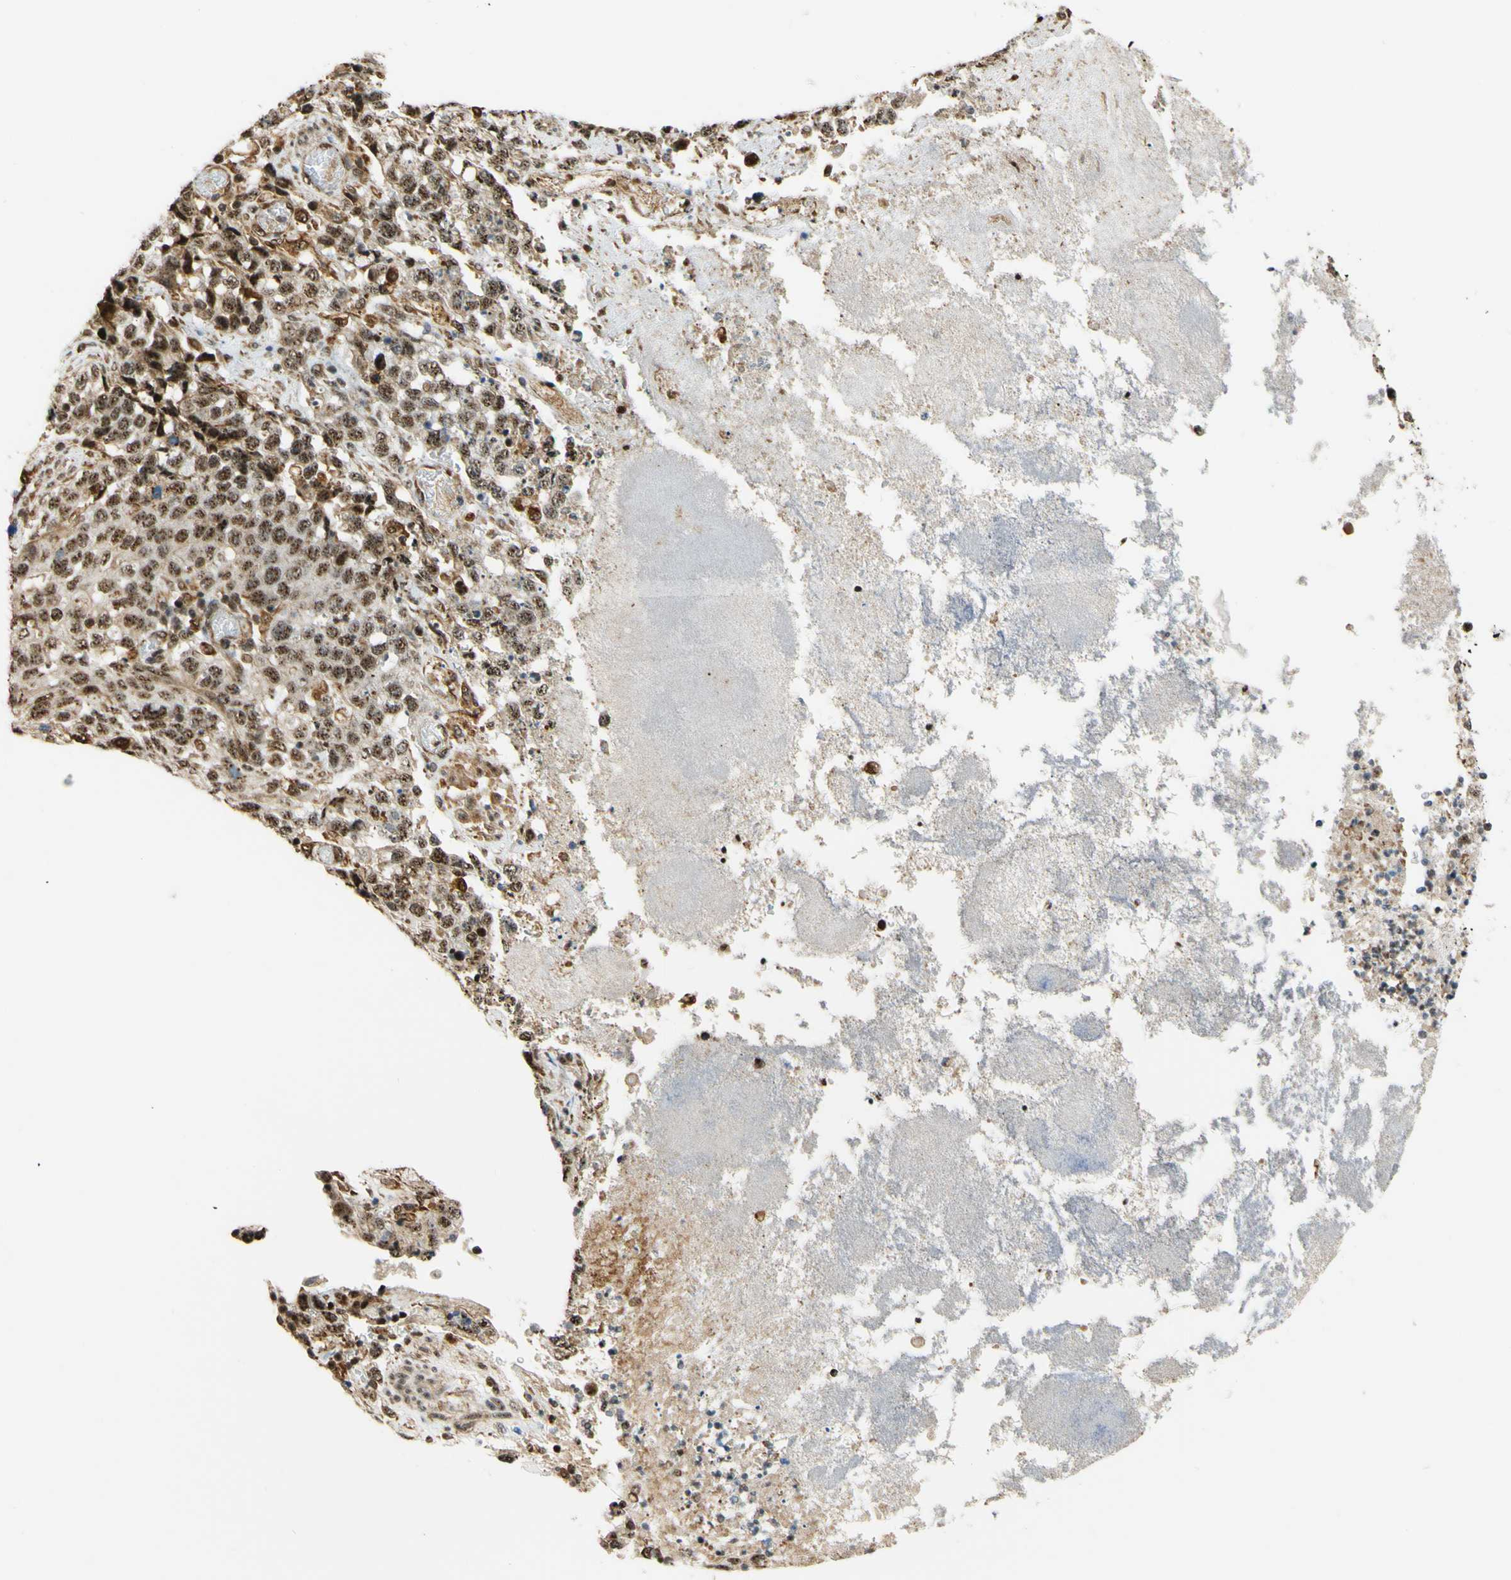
{"staining": {"intensity": "moderate", "quantity": ">75%", "location": "nuclear"}, "tissue": "stomach cancer", "cell_type": "Tumor cells", "image_type": "cancer", "snomed": [{"axis": "morphology", "description": "Normal tissue, NOS"}, {"axis": "morphology", "description": "Adenocarcinoma, NOS"}, {"axis": "topography", "description": "Stomach"}], "caption": "This histopathology image shows immunohistochemistry (IHC) staining of human stomach cancer, with medium moderate nuclear staining in about >75% of tumor cells.", "gene": "SAP18", "patient": {"sex": "male", "age": 48}}